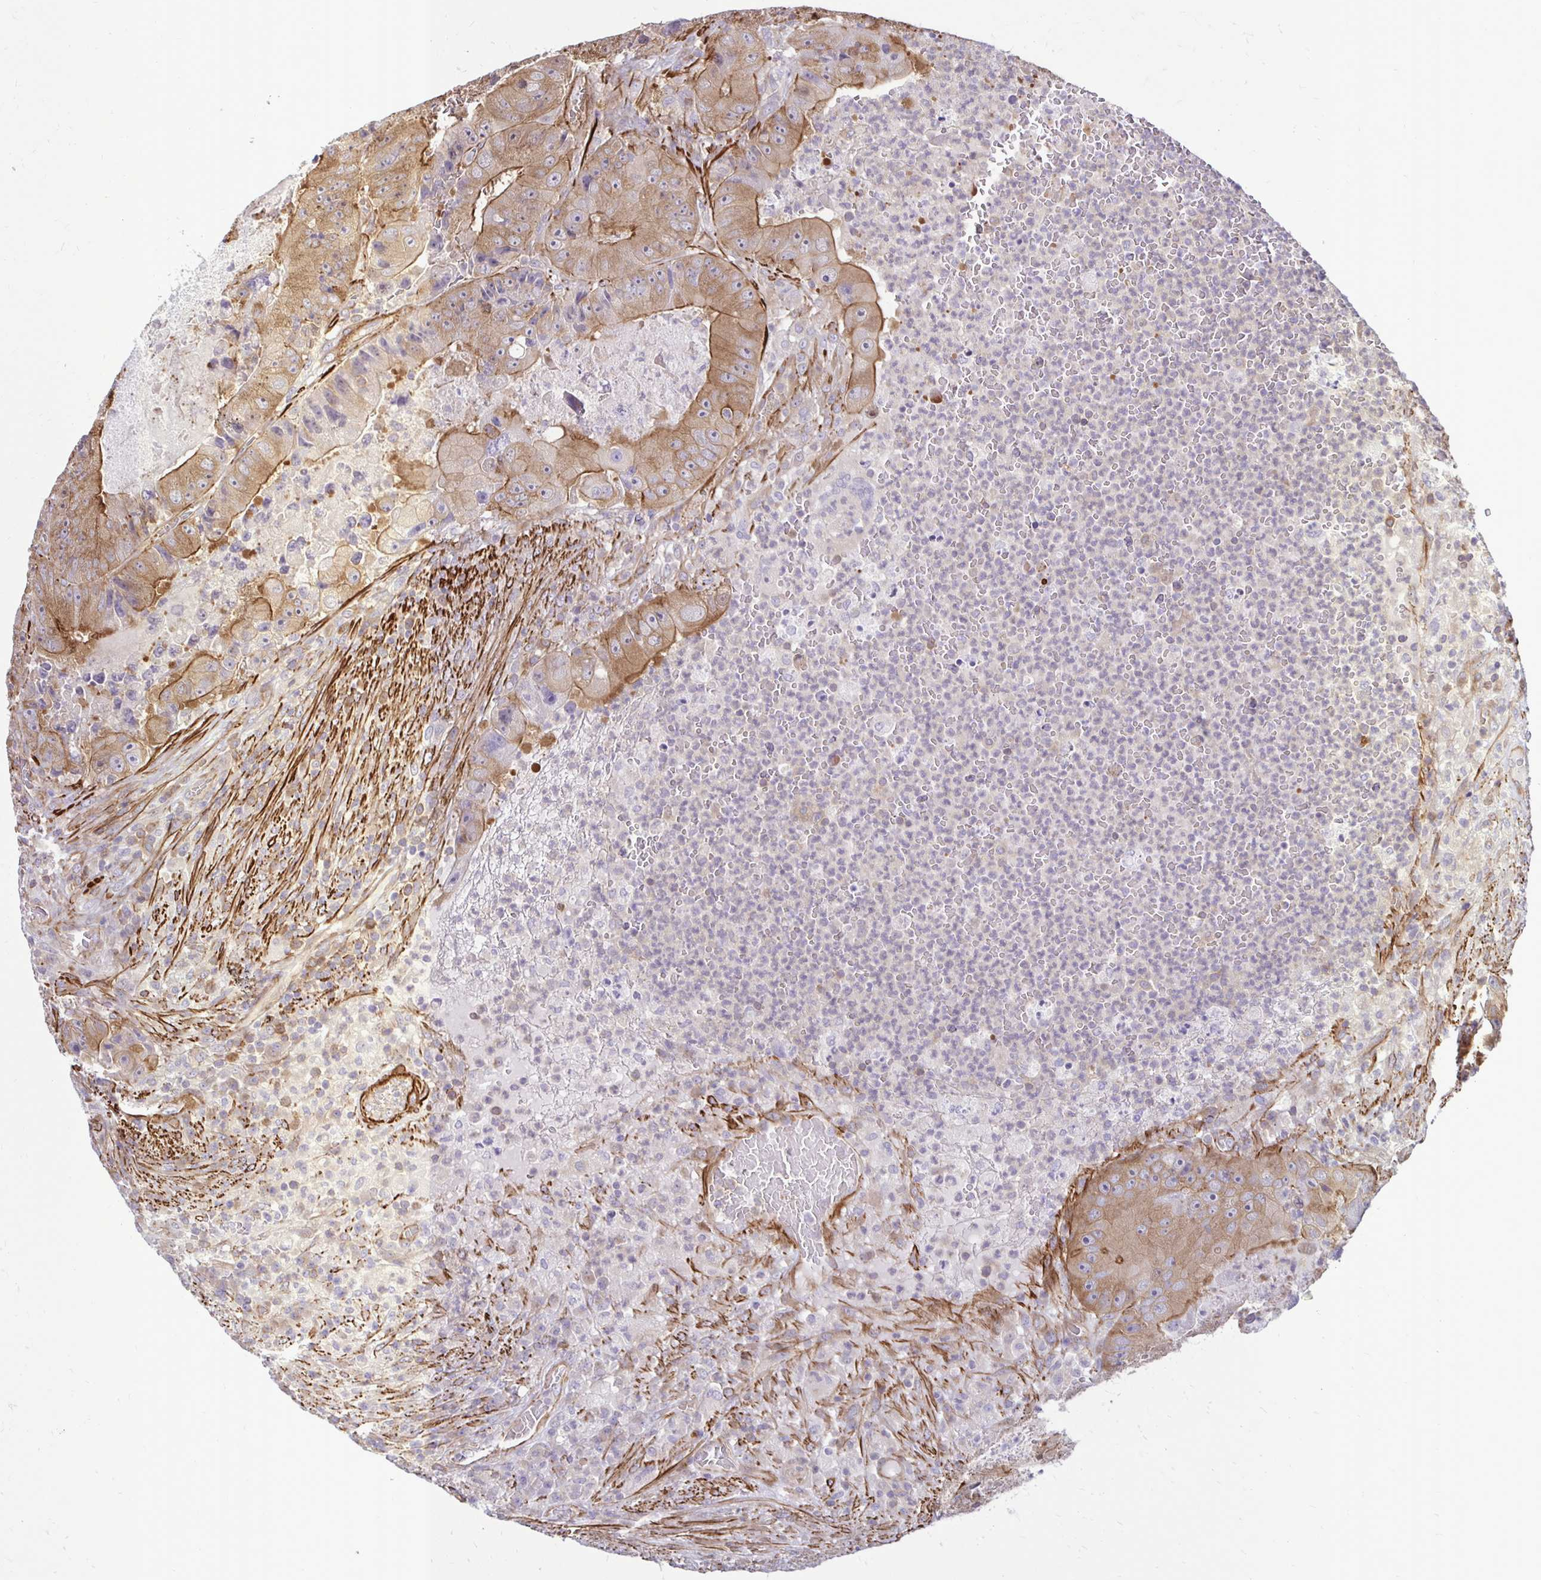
{"staining": {"intensity": "moderate", "quantity": ">75%", "location": "cytoplasmic/membranous"}, "tissue": "colorectal cancer", "cell_type": "Tumor cells", "image_type": "cancer", "snomed": [{"axis": "morphology", "description": "Adenocarcinoma, NOS"}, {"axis": "topography", "description": "Colon"}], "caption": "Colorectal adenocarcinoma stained with DAB immunohistochemistry (IHC) demonstrates medium levels of moderate cytoplasmic/membranous positivity in approximately >75% of tumor cells.", "gene": "CTPS1", "patient": {"sex": "female", "age": 86}}